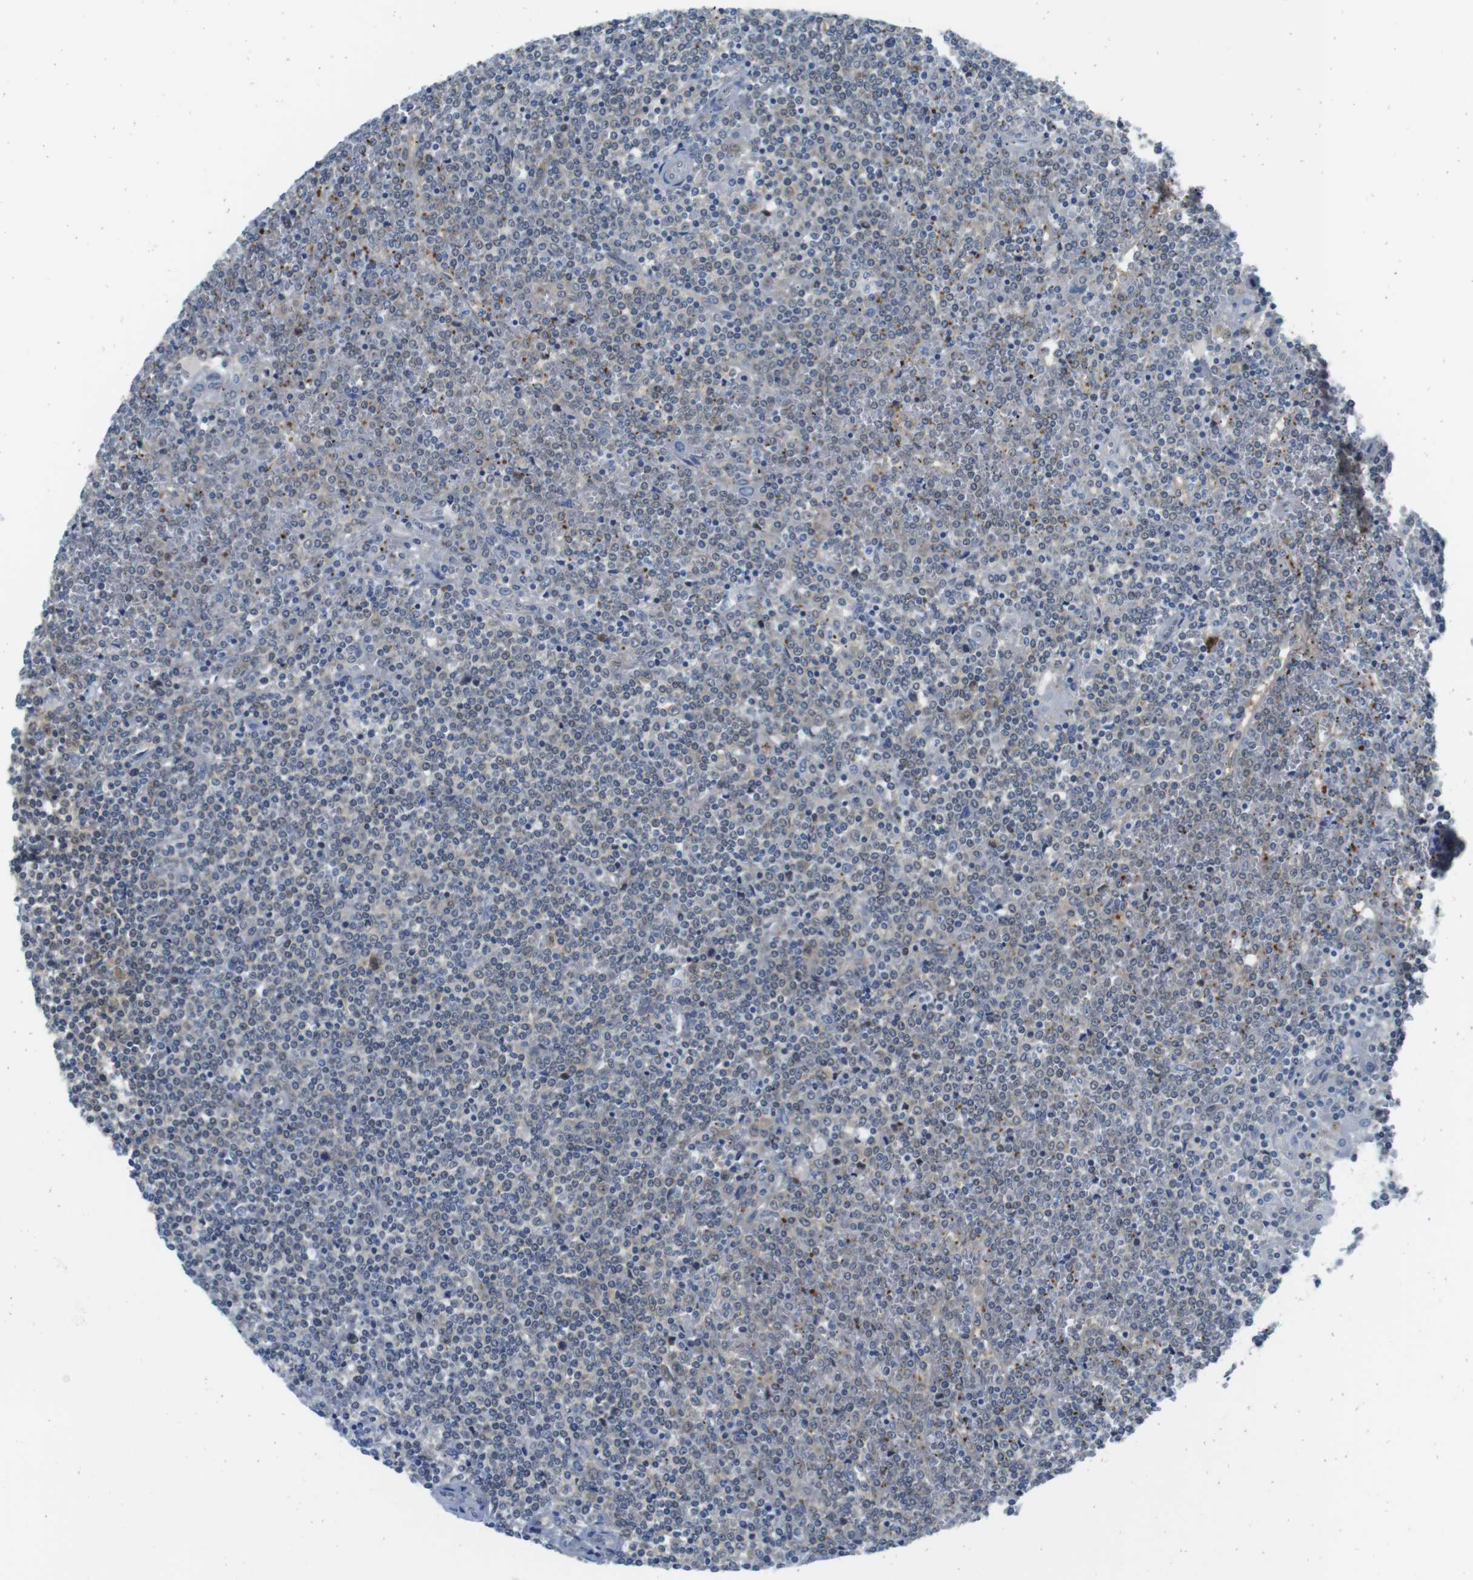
{"staining": {"intensity": "negative", "quantity": "none", "location": "none"}, "tissue": "lymphoma", "cell_type": "Tumor cells", "image_type": "cancer", "snomed": [{"axis": "morphology", "description": "Malignant lymphoma, non-Hodgkin's type, Low grade"}, {"axis": "topography", "description": "Spleen"}], "caption": "There is no significant staining in tumor cells of lymphoma.", "gene": "CASP2", "patient": {"sex": "female", "age": 19}}